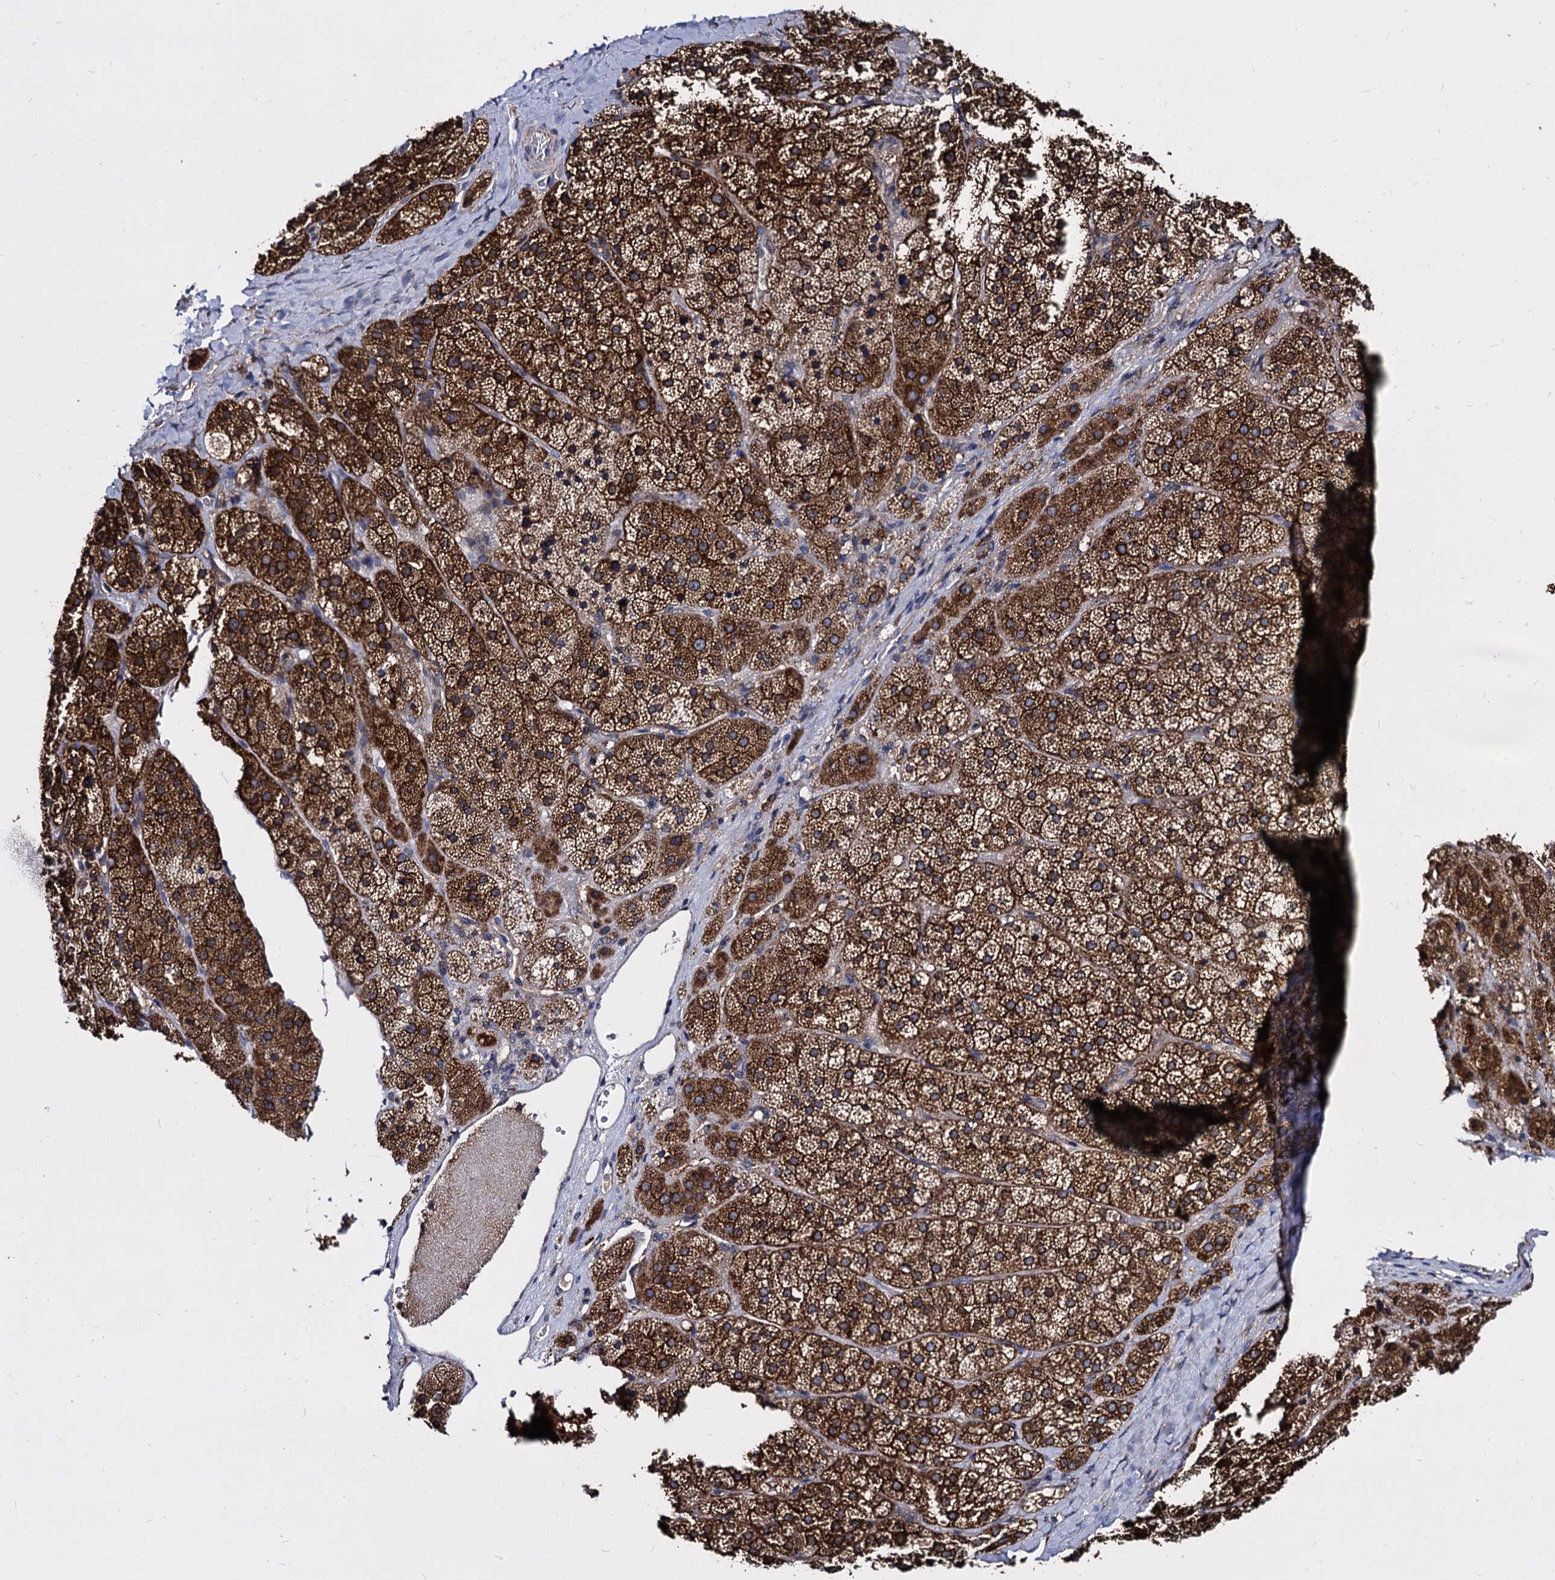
{"staining": {"intensity": "strong", "quantity": "25%-75%", "location": "cytoplasmic/membranous"}, "tissue": "adrenal gland", "cell_type": "Glandular cells", "image_type": "normal", "snomed": [{"axis": "morphology", "description": "Normal tissue, NOS"}, {"axis": "topography", "description": "Adrenal gland"}], "caption": "This image shows normal adrenal gland stained with immunohistochemistry (IHC) to label a protein in brown. The cytoplasmic/membranous of glandular cells show strong positivity for the protein. Nuclei are counter-stained blue.", "gene": "NME1", "patient": {"sex": "female", "age": 44}}